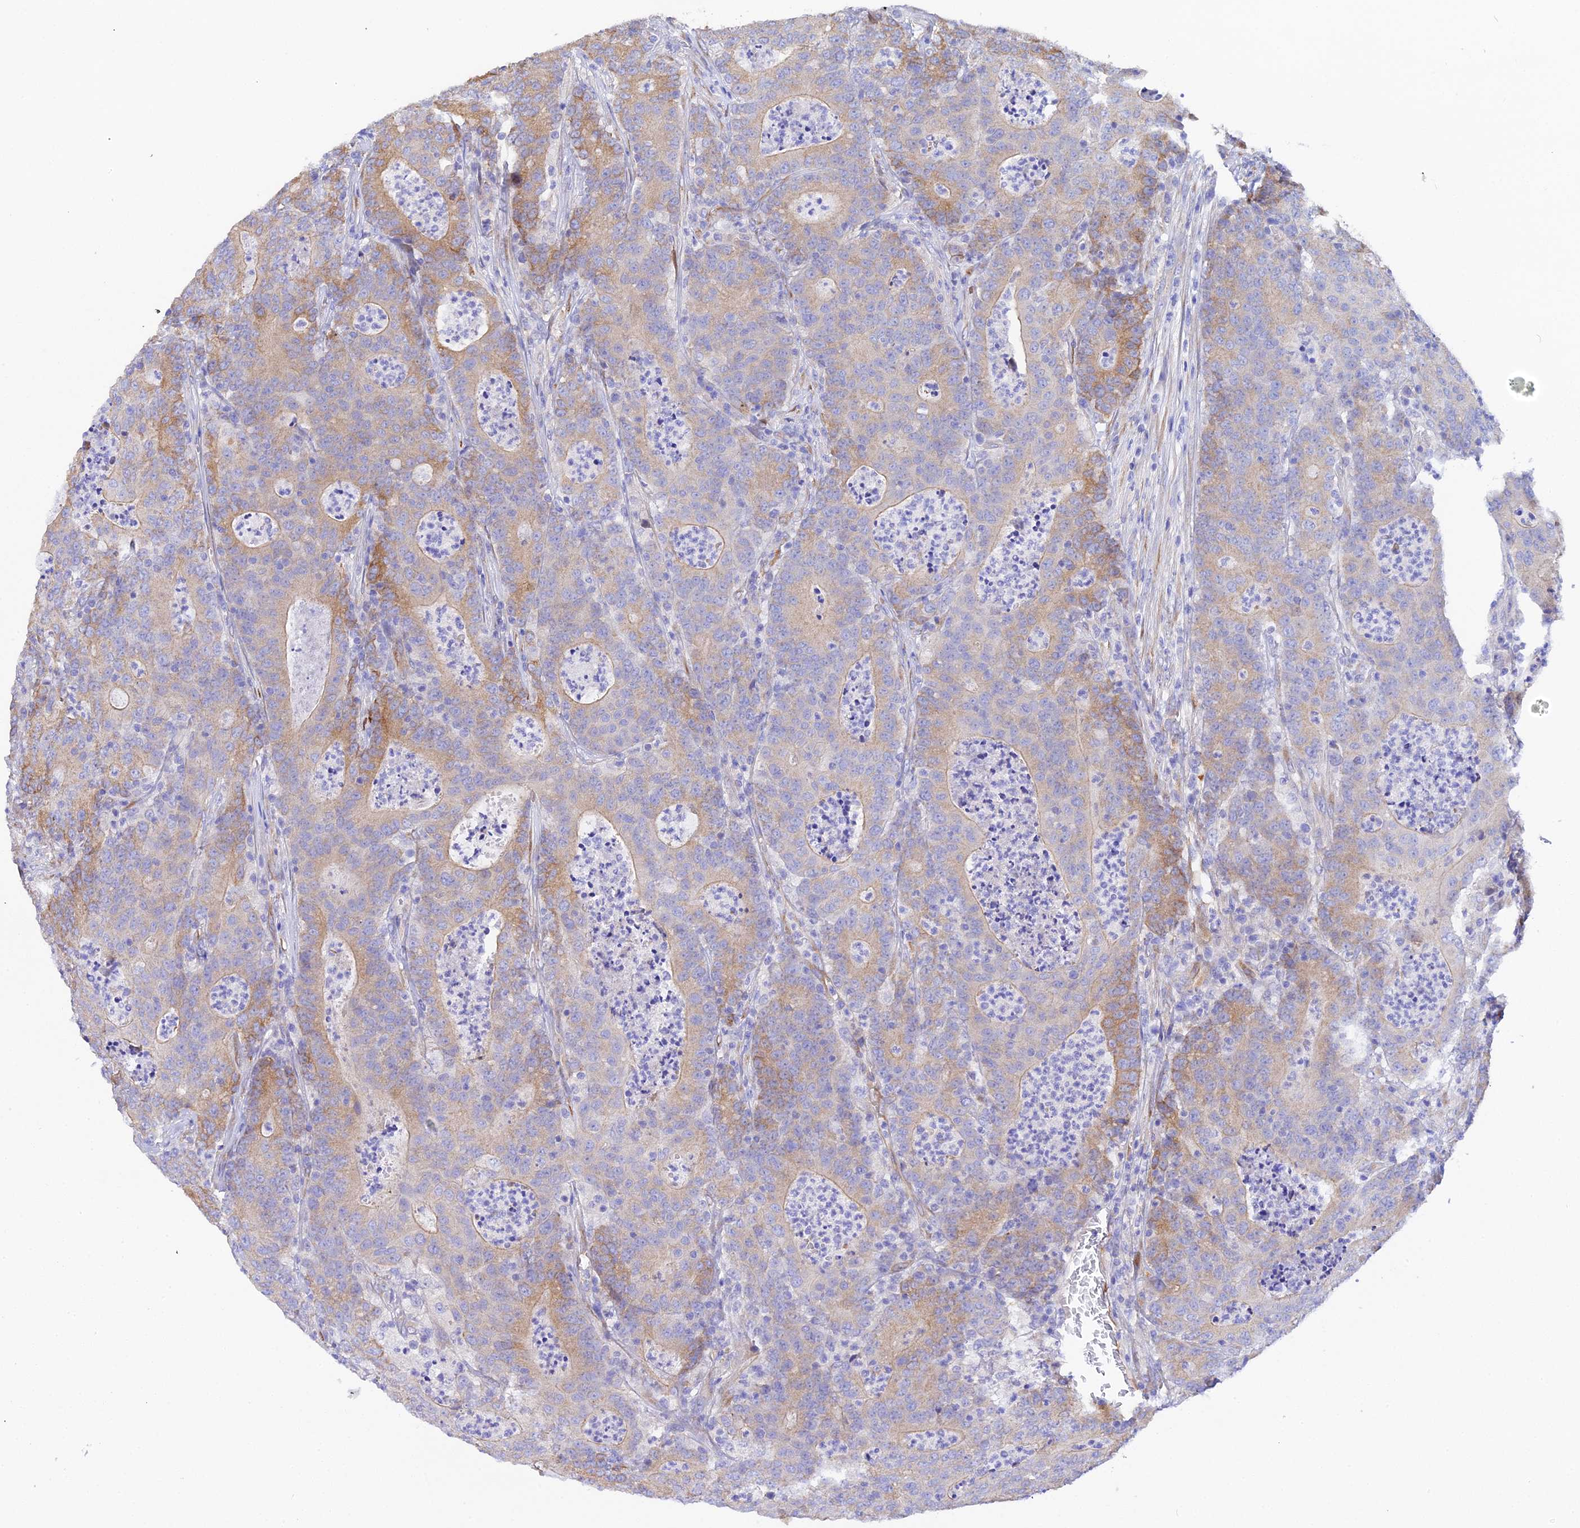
{"staining": {"intensity": "moderate", "quantity": "<25%", "location": "cytoplasmic/membranous"}, "tissue": "colorectal cancer", "cell_type": "Tumor cells", "image_type": "cancer", "snomed": [{"axis": "morphology", "description": "Adenocarcinoma, NOS"}, {"axis": "topography", "description": "Colon"}], "caption": "Approximately <25% of tumor cells in human colorectal cancer (adenocarcinoma) demonstrate moderate cytoplasmic/membranous protein expression as visualized by brown immunohistochemical staining.", "gene": "CFAP45", "patient": {"sex": "male", "age": 83}}